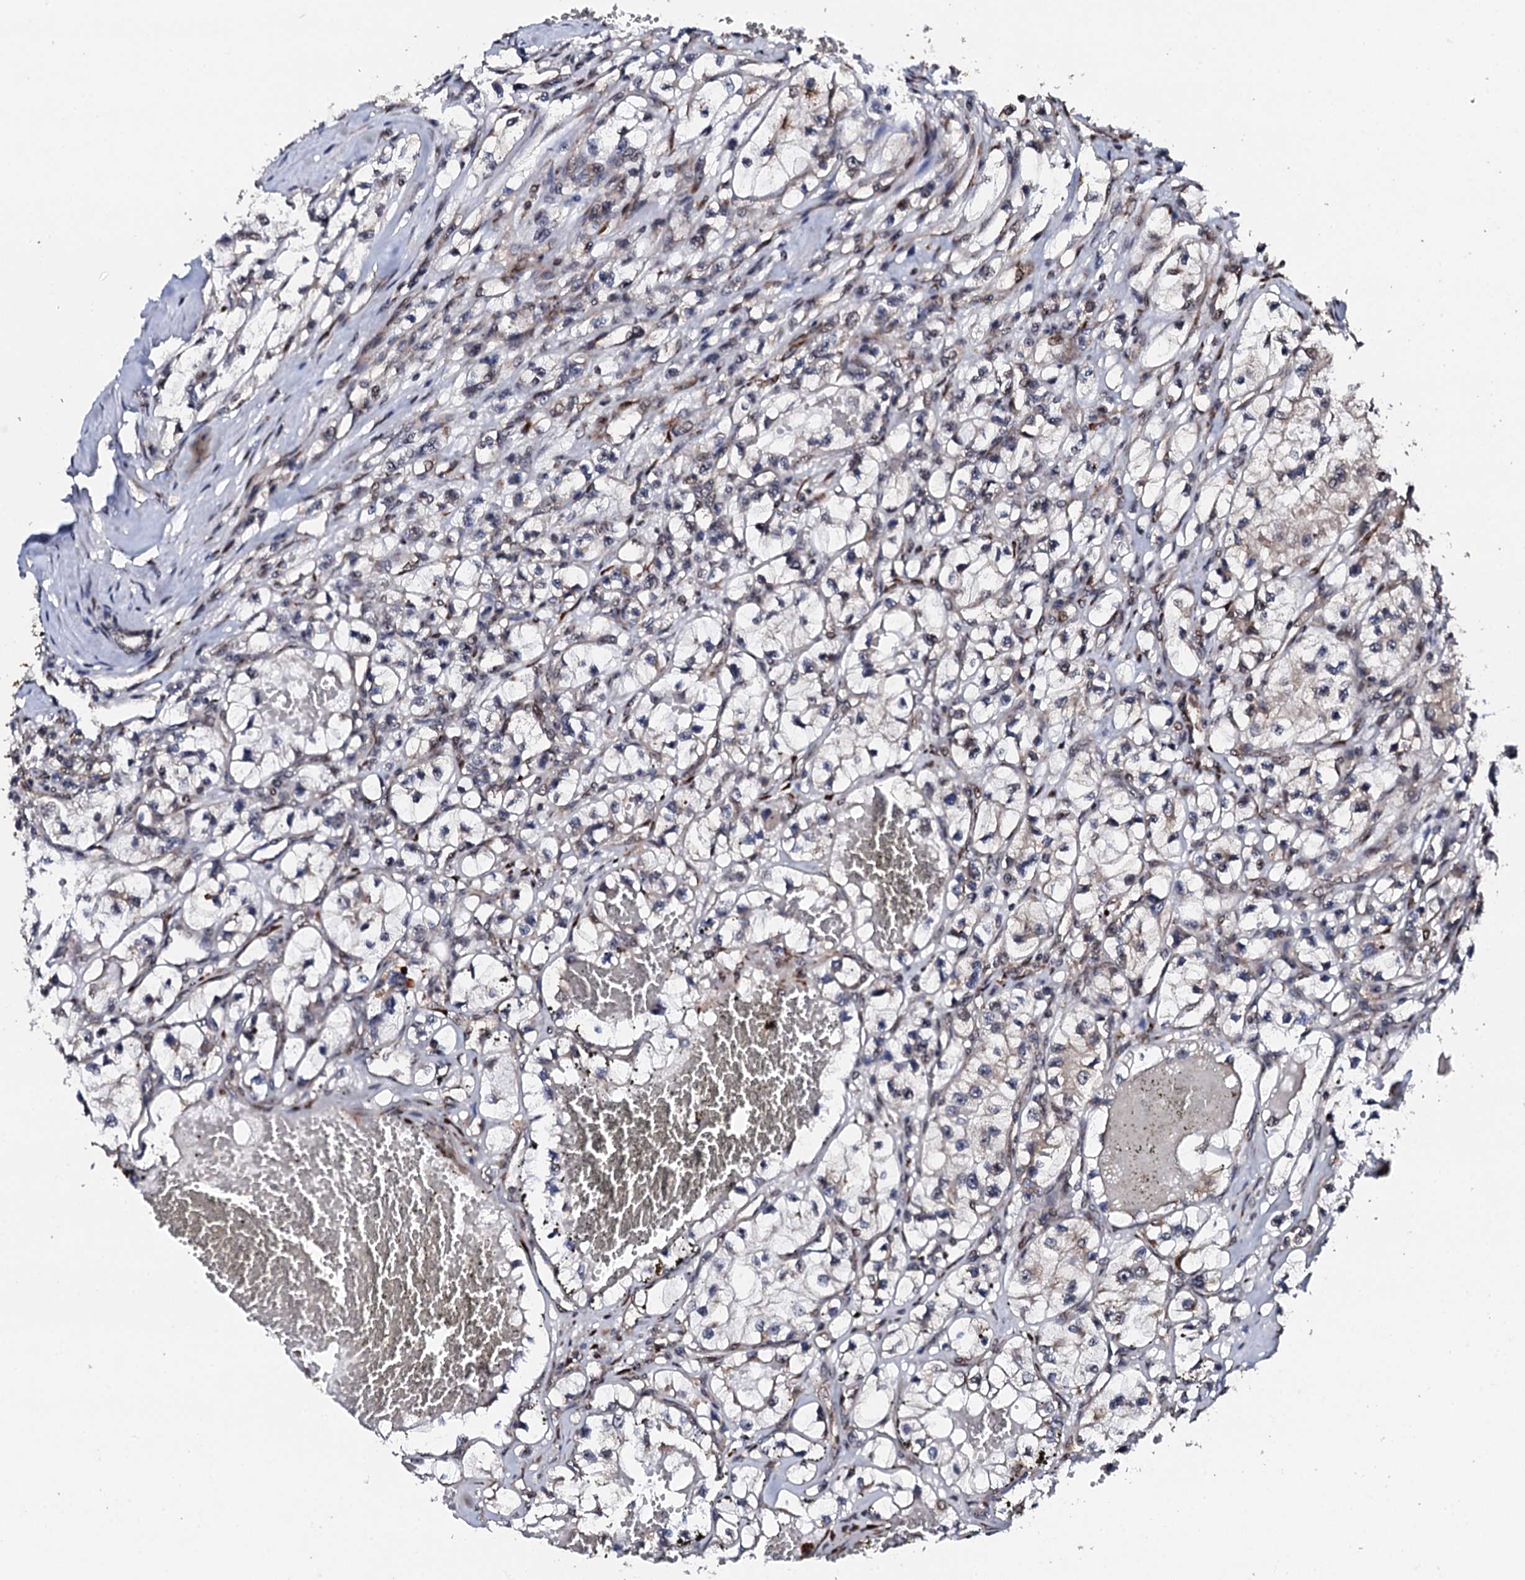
{"staining": {"intensity": "negative", "quantity": "none", "location": "none"}, "tissue": "renal cancer", "cell_type": "Tumor cells", "image_type": "cancer", "snomed": [{"axis": "morphology", "description": "Adenocarcinoma, NOS"}, {"axis": "topography", "description": "Kidney"}], "caption": "An image of renal cancer stained for a protein displays no brown staining in tumor cells. Brightfield microscopy of immunohistochemistry stained with DAB (3,3'-diaminobenzidine) (brown) and hematoxylin (blue), captured at high magnification.", "gene": "FAM111A", "patient": {"sex": "female", "age": 57}}